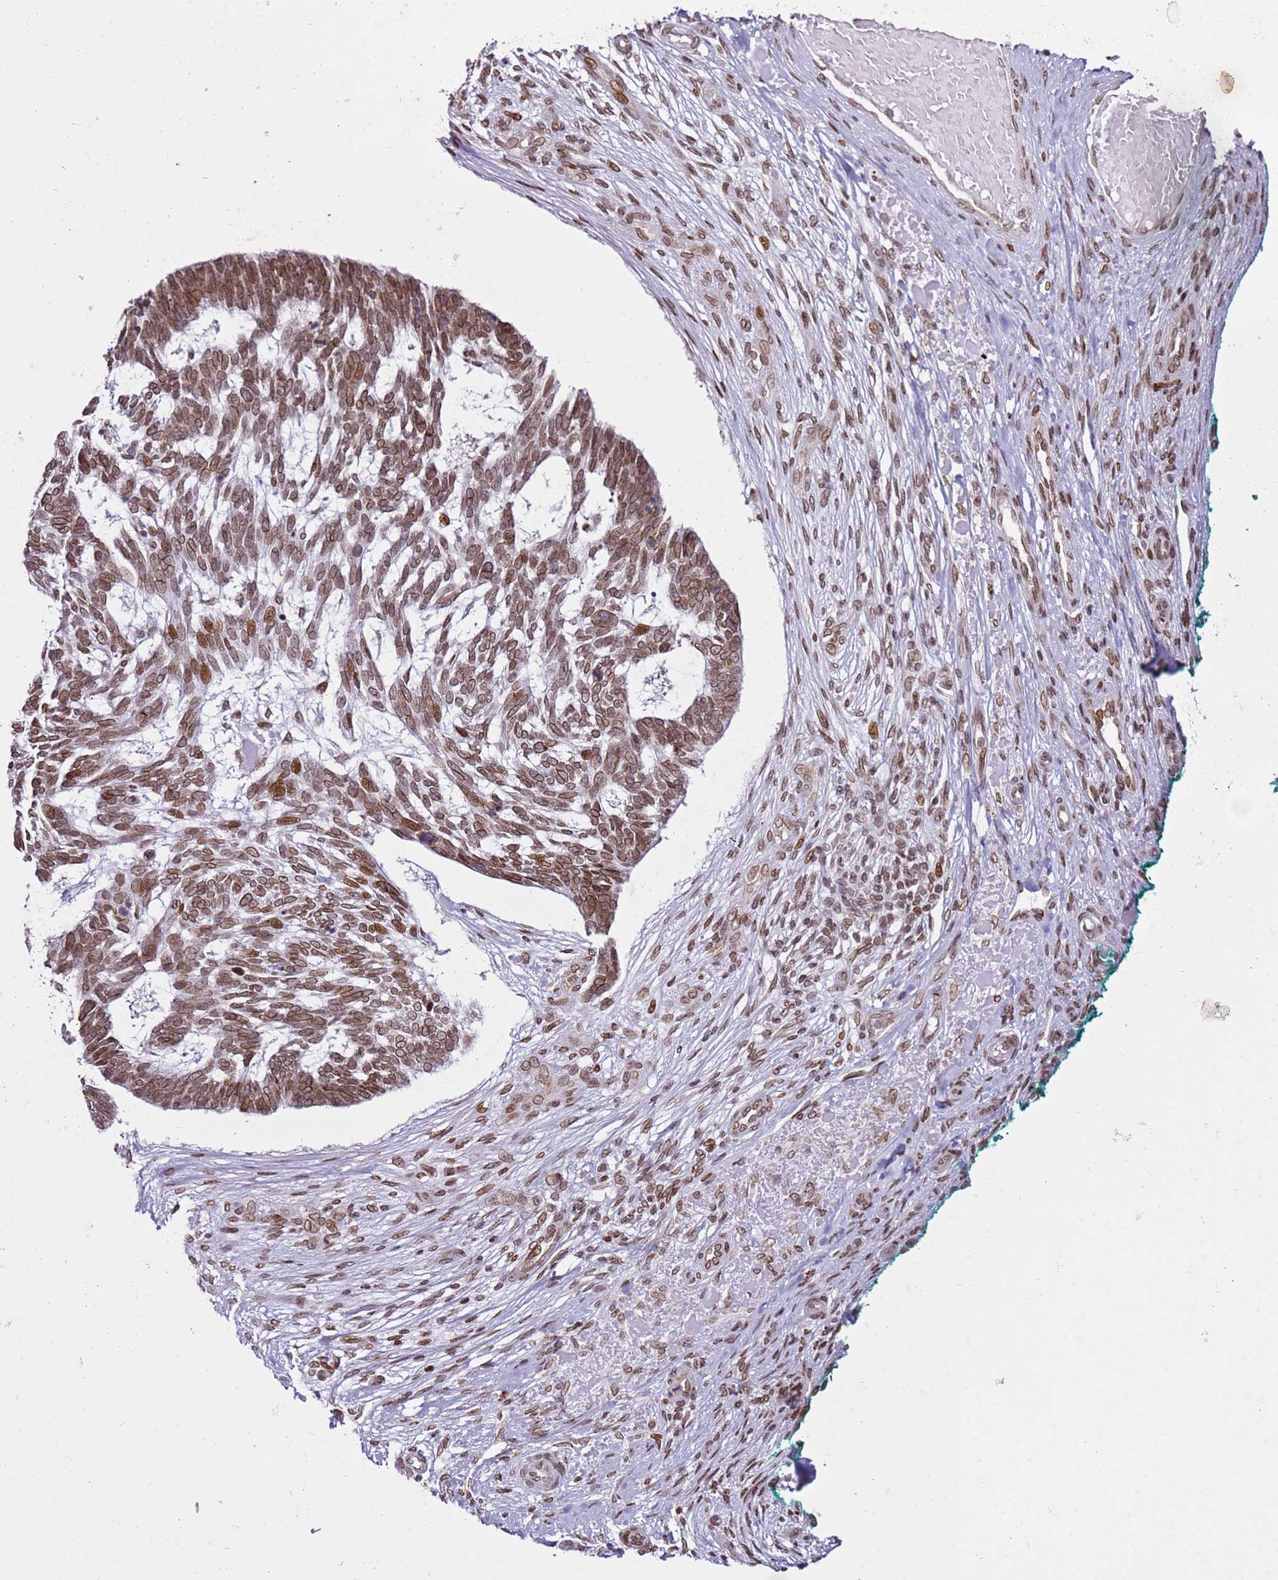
{"staining": {"intensity": "moderate", "quantity": ">75%", "location": "cytoplasmic/membranous,nuclear"}, "tissue": "skin cancer", "cell_type": "Tumor cells", "image_type": "cancer", "snomed": [{"axis": "morphology", "description": "Basal cell carcinoma"}, {"axis": "topography", "description": "Skin"}], "caption": "Skin cancer stained for a protein exhibits moderate cytoplasmic/membranous and nuclear positivity in tumor cells.", "gene": "POU6F1", "patient": {"sex": "male", "age": 88}}